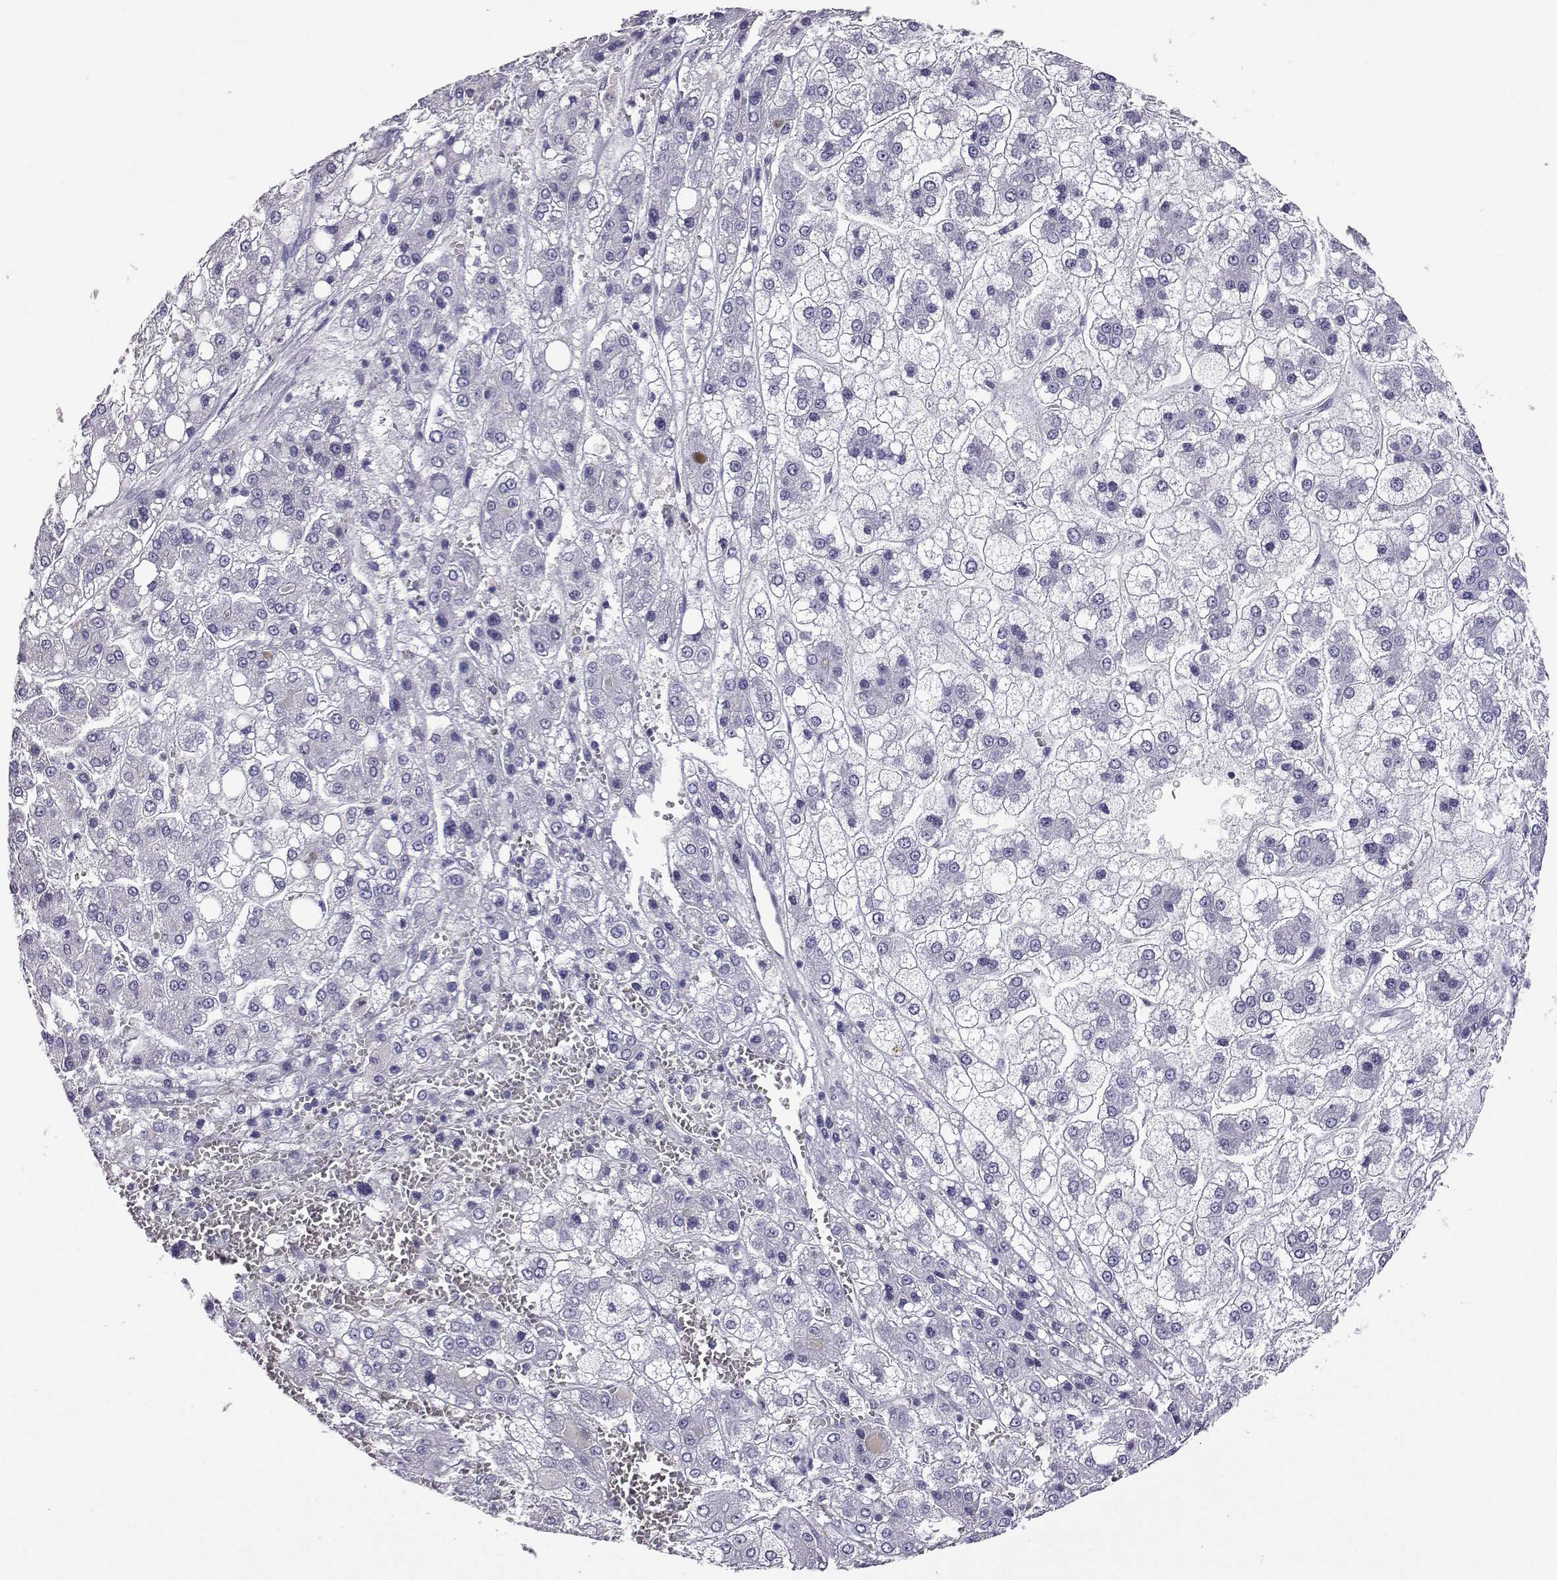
{"staining": {"intensity": "negative", "quantity": "none", "location": "none"}, "tissue": "liver cancer", "cell_type": "Tumor cells", "image_type": "cancer", "snomed": [{"axis": "morphology", "description": "Carcinoma, Hepatocellular, NOS"}, {"axis": "topography", "description": "Liver"}], "caption": "A micrograph of human liver cancer (hepatocellular carcinoma) is negative for staining in tumor cells. The staining is performed using DAB brown chromogen with nuclei counter-stained in using hematoxylin.", "gene": "AKR1B1", "patient": {"sex": "male", "age": 73}}